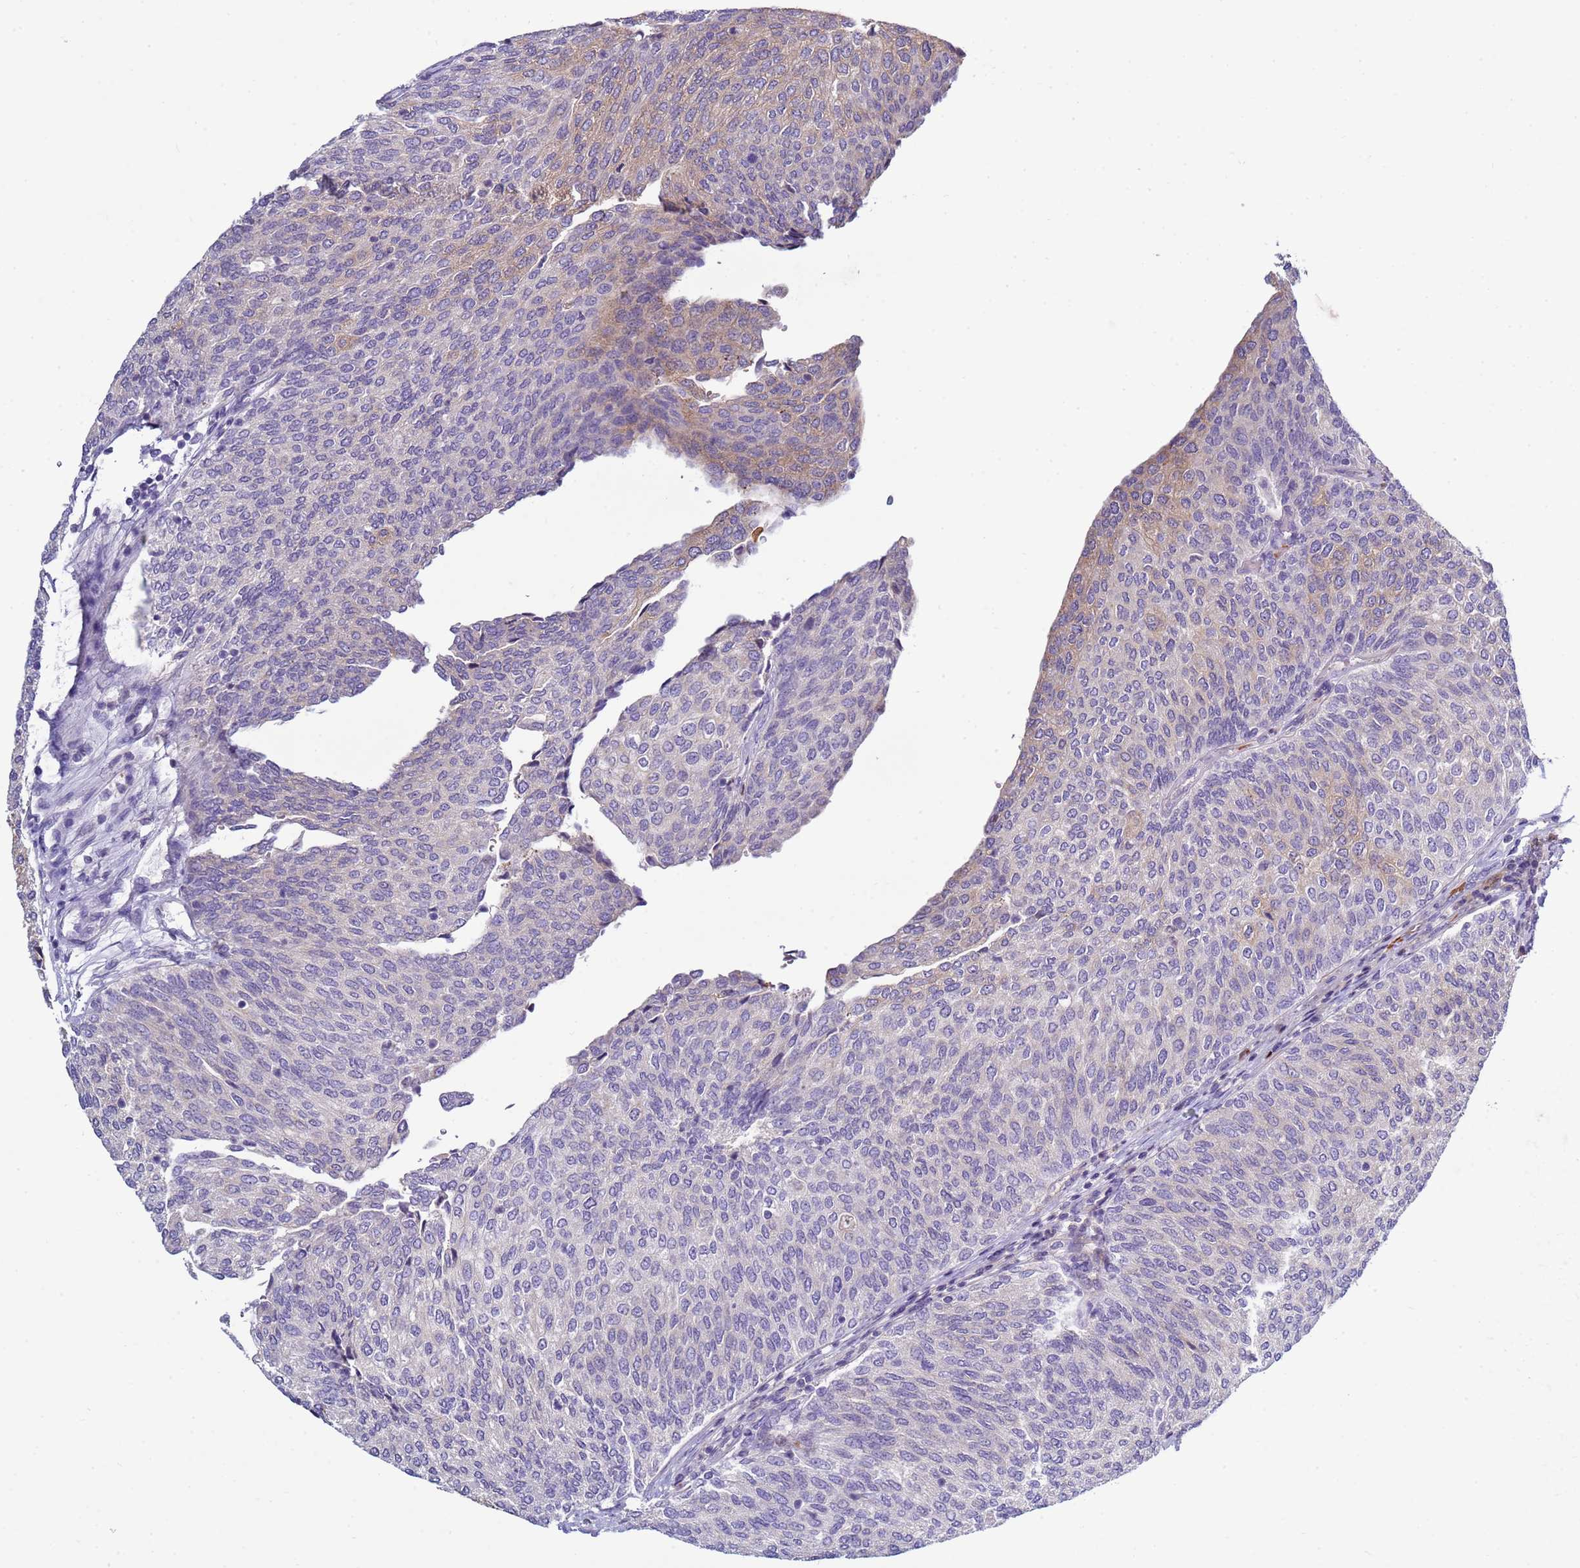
{"staining": {"intensity": "weak", "quantity": "<25%", "location": "cytoplasmic/membranous"}, "tissue": "urothelial cancer", "cell_type": "Tumor cells", "image_type": "cancer", "snomed": [{"axis": "morphology", "description": "Urothelial carcinoma, Low grade"}, {"axis": "topography", "description": "Urinary bladder"}], "caption": "An IHC micrograph of urothelial cancer is shown. There is no staining in tumor cells of urothelial cancer. (Immunohistochemistry, brightfield microscopy, high magnification).", "gene": "TRIM51", "patient": {"sex": "female", "age": 79}}